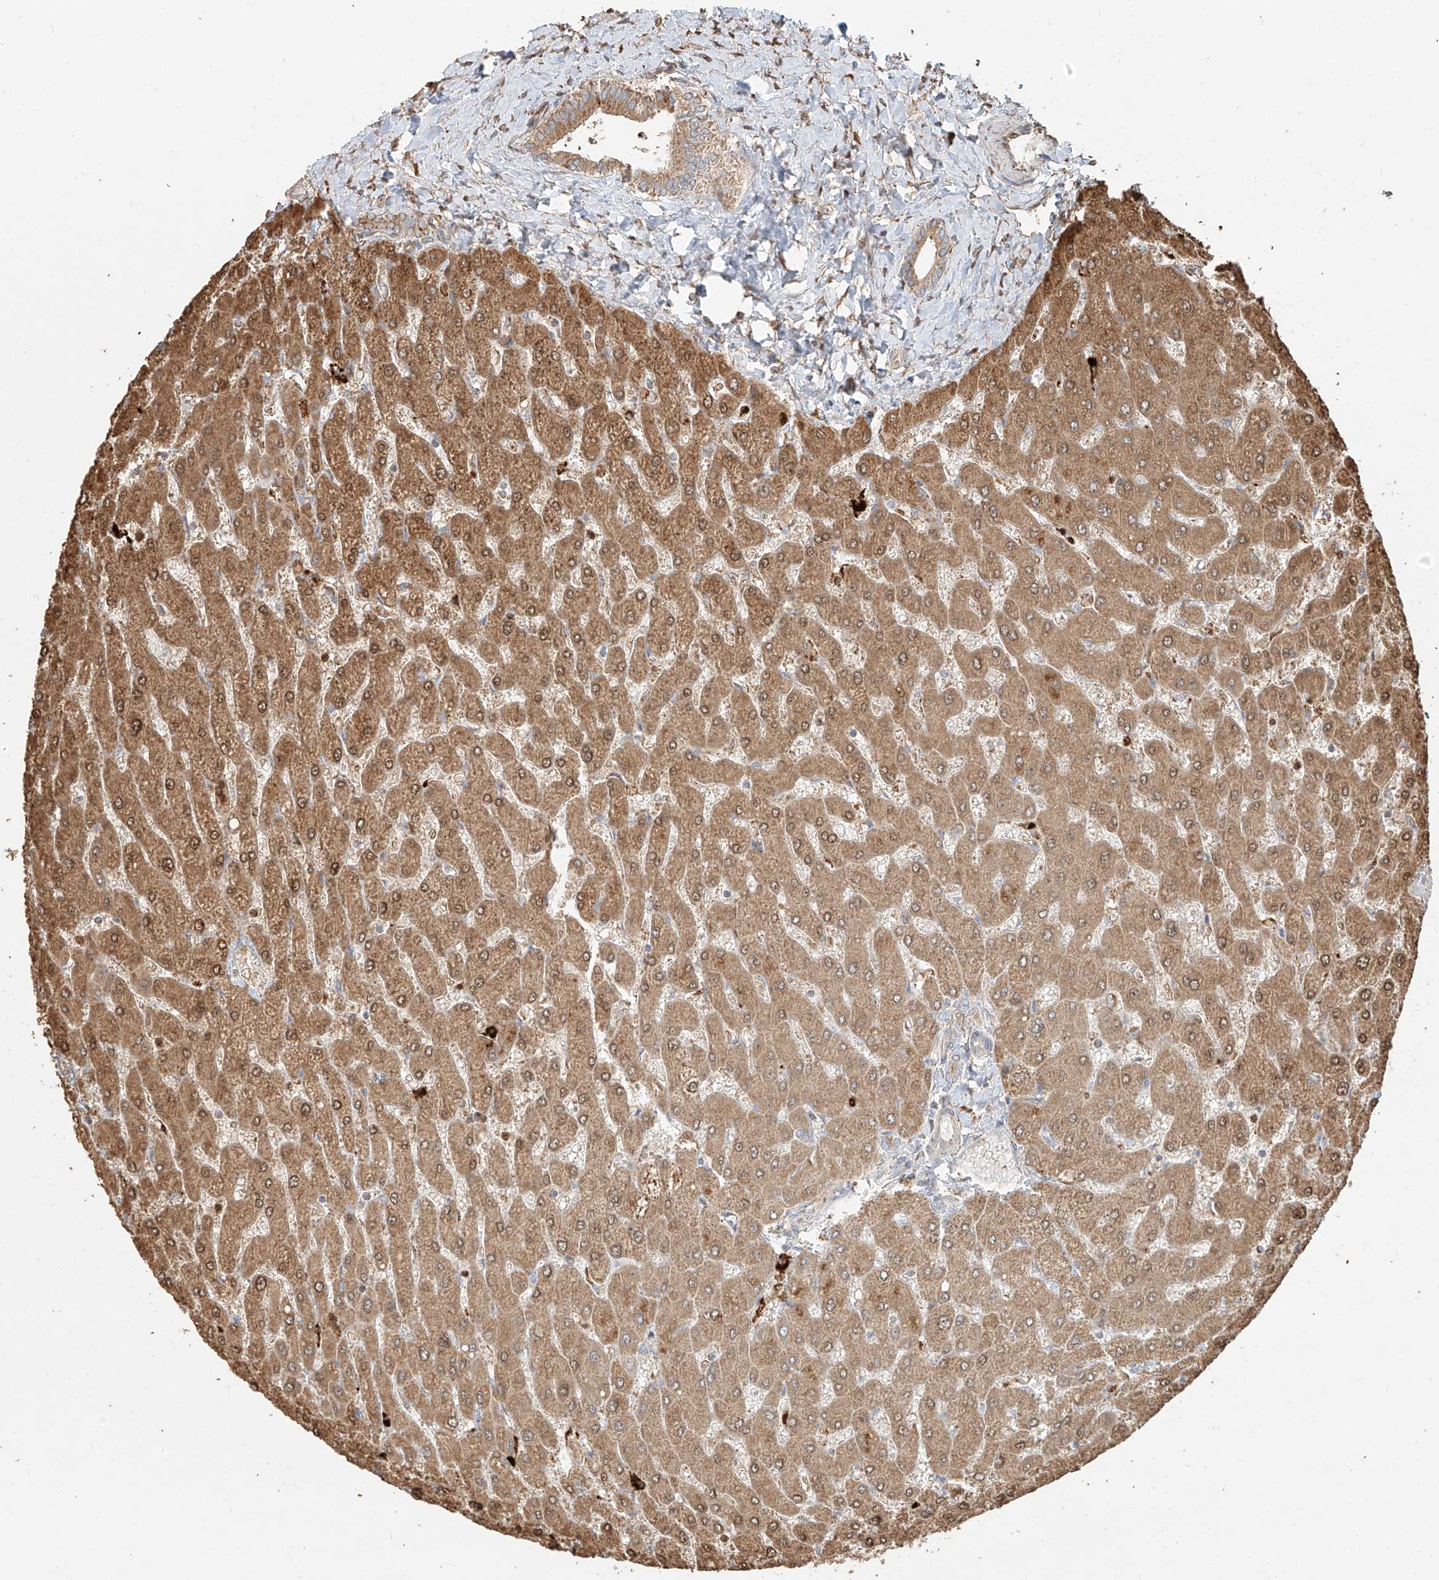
{"staining": {"intensity": "moderate", "quantity": ">75%", "location": "cytoplasmic/membranous"}, "tissue": "liver", "cell_type": "Cholangiocytes", "image_type": "normal", "snomed": [{"axis": "morphology", "description": "Normal tissue, NOS"}, {"axis": "topography", "description": "Liver"}], "caption": "An image of liver stained for a protein shows moderate cytoplasmic/membranous brown staining in cholangiocytes. Nuclei are stained in blue.", "gene": "EFNB1", "patient": {"sex": "male", "age": 55}}